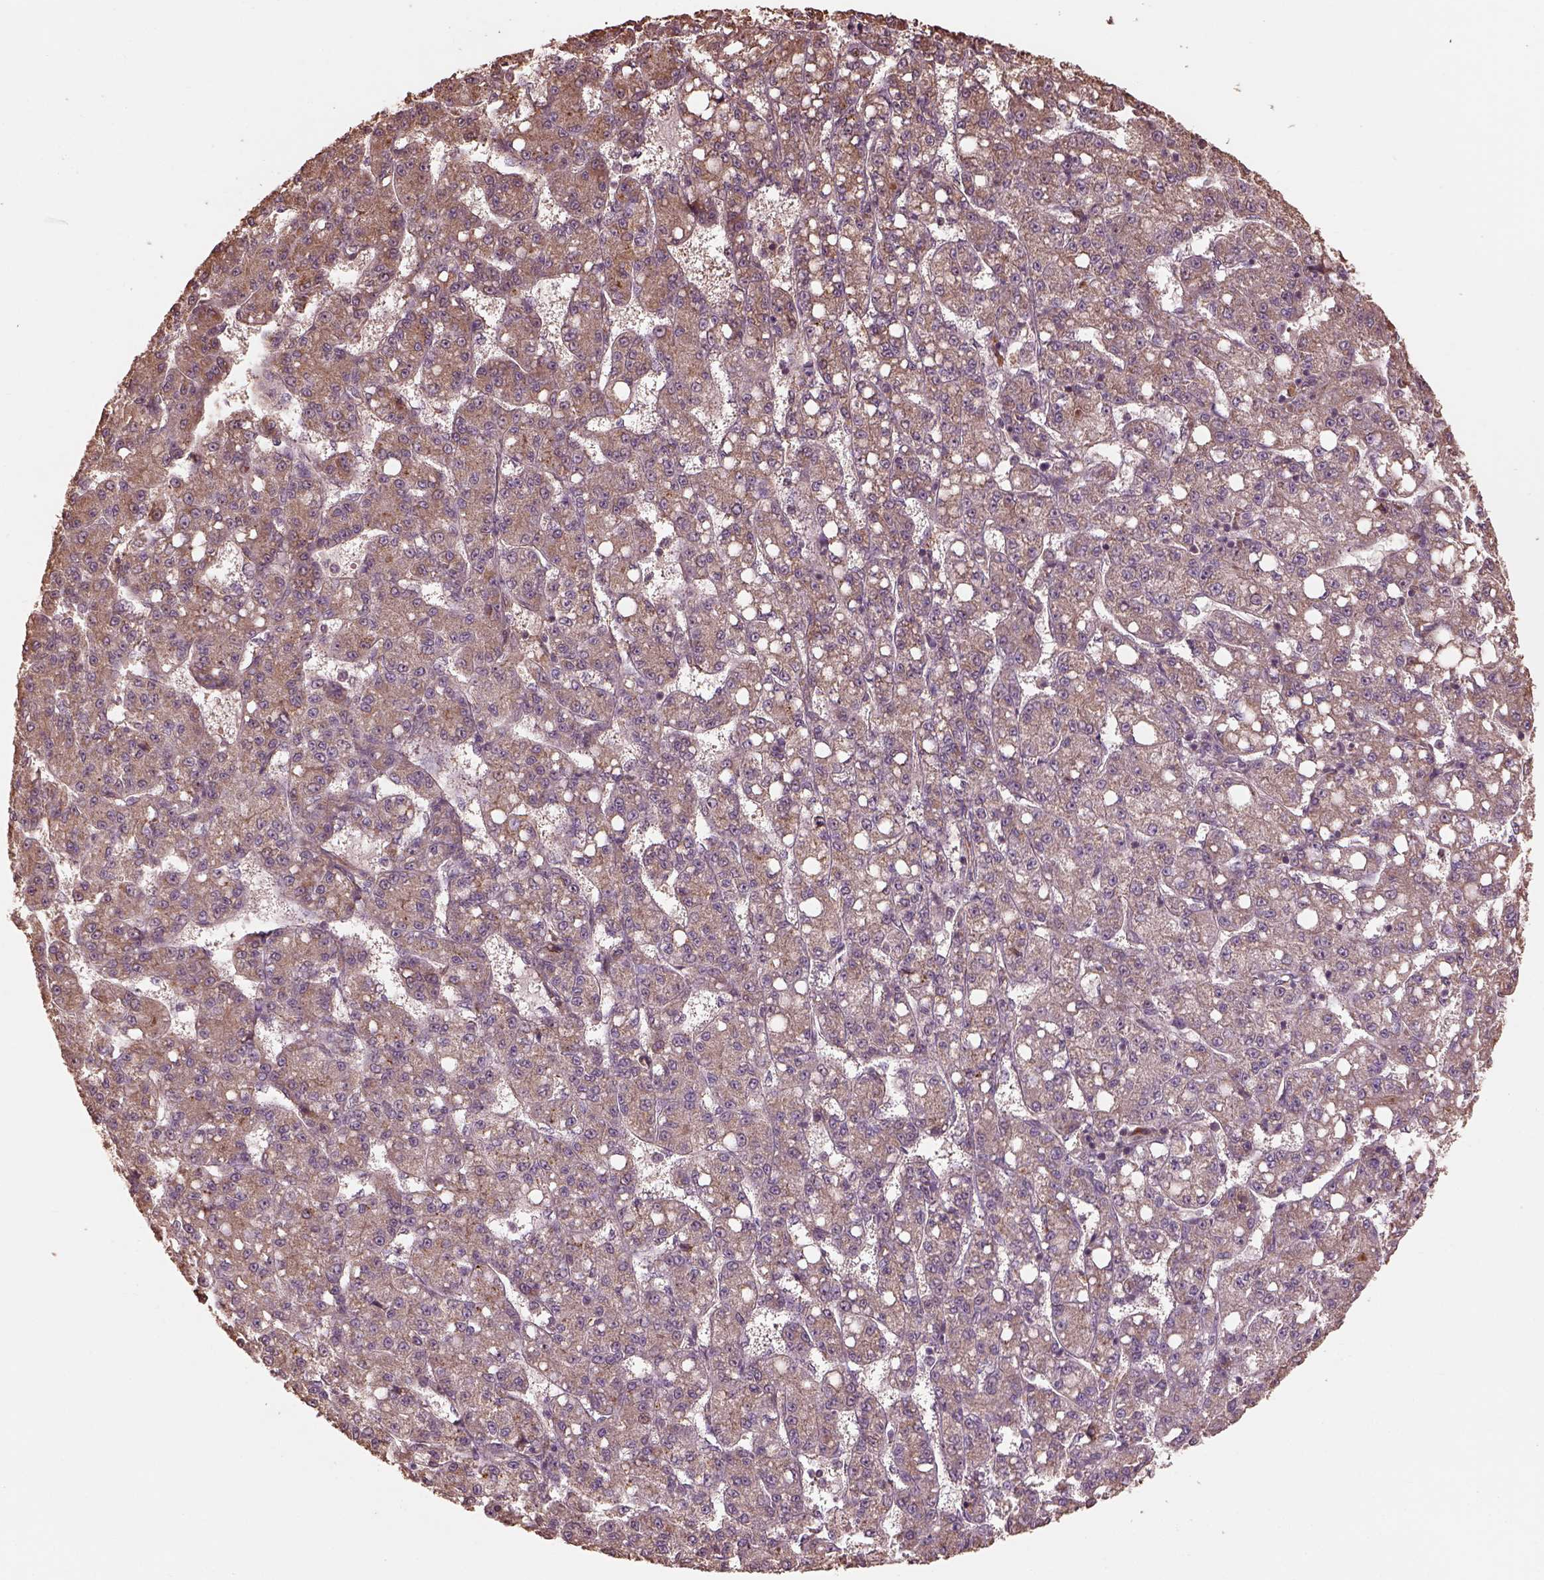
{"staining": {"intensity": "moderate", "quantity": "<25%", "location": "cytoplasmic/membranous"}, "tissue": "liver cancer", "cell_type": "Tumor cells", "image_type": "cancer", "snomed": [{"axis": "morphology", "description": "Carcinoma, Hepatocellular, NOS"}, {"axis": "topography", "description": "Liver"}], "caption": "Protein expression analysis of liver hepatocellular carcinoma demonstrates moderate cytoplasmic/membranous staining in approximately <25% of tumor cells.", "gene": "METTL4", "patient": {"sex": "female", "age": 65}}